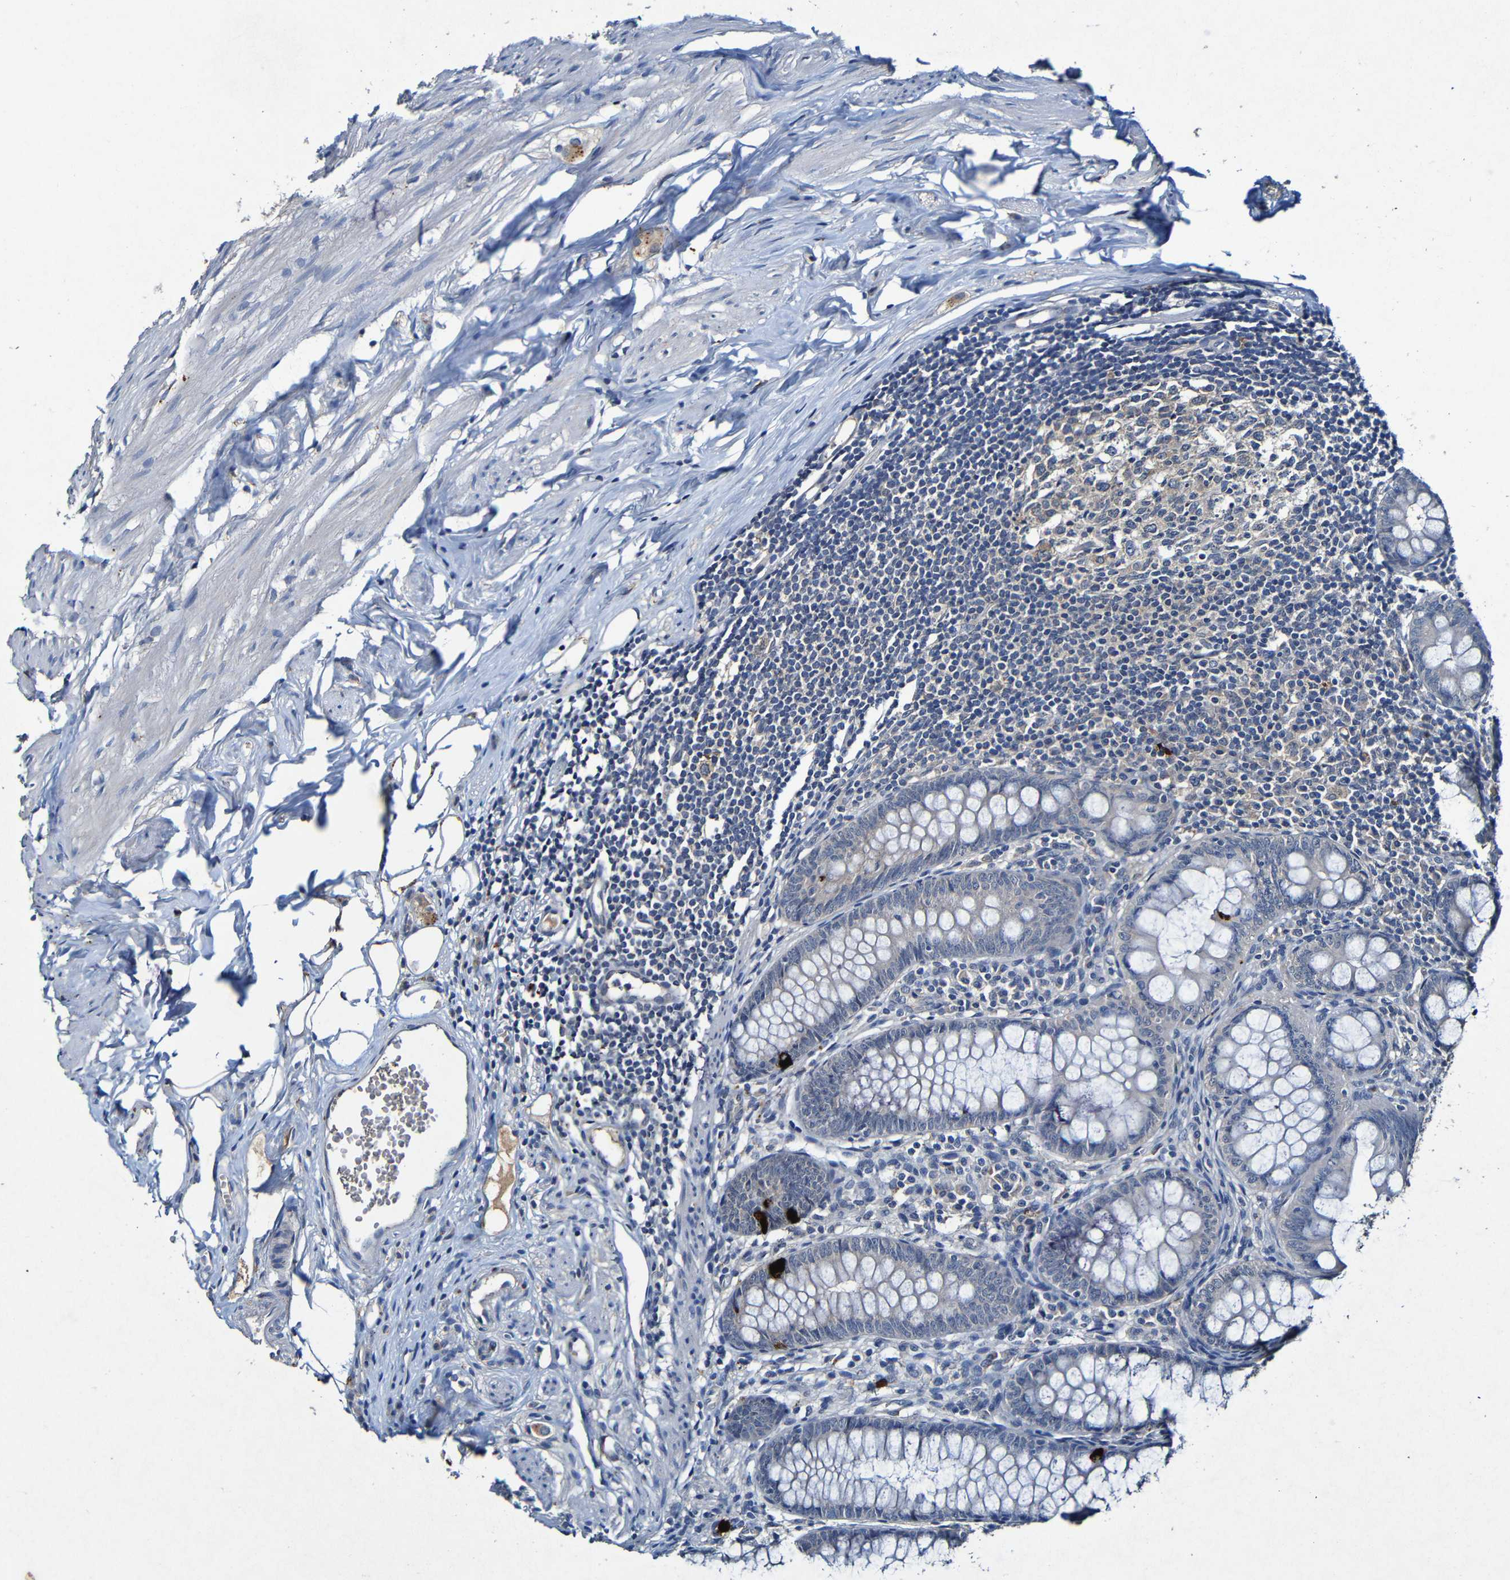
{"staining": {"intensity": "strong", "quantity": "<25%", "location": "cytoplasmic/membranous"}, "tissue": "appendix", "cell_type": "Glandular cells", "image_type": "normal", "snomed": [{"axis": "morphology", "description": "Normal tissue, NOS"}, {"axis": "topography", "description": "Appendix"}], "caption": "Immunohistochemistry (IHC) micrograph of benign appendix stained for a protein (brown), which displays medium levels of strong cytoplasmic/membranous expression in approximately <25% of glandular cells.", "gene": "LRRC70", "patient": {"sex": "female", "age": 77}}